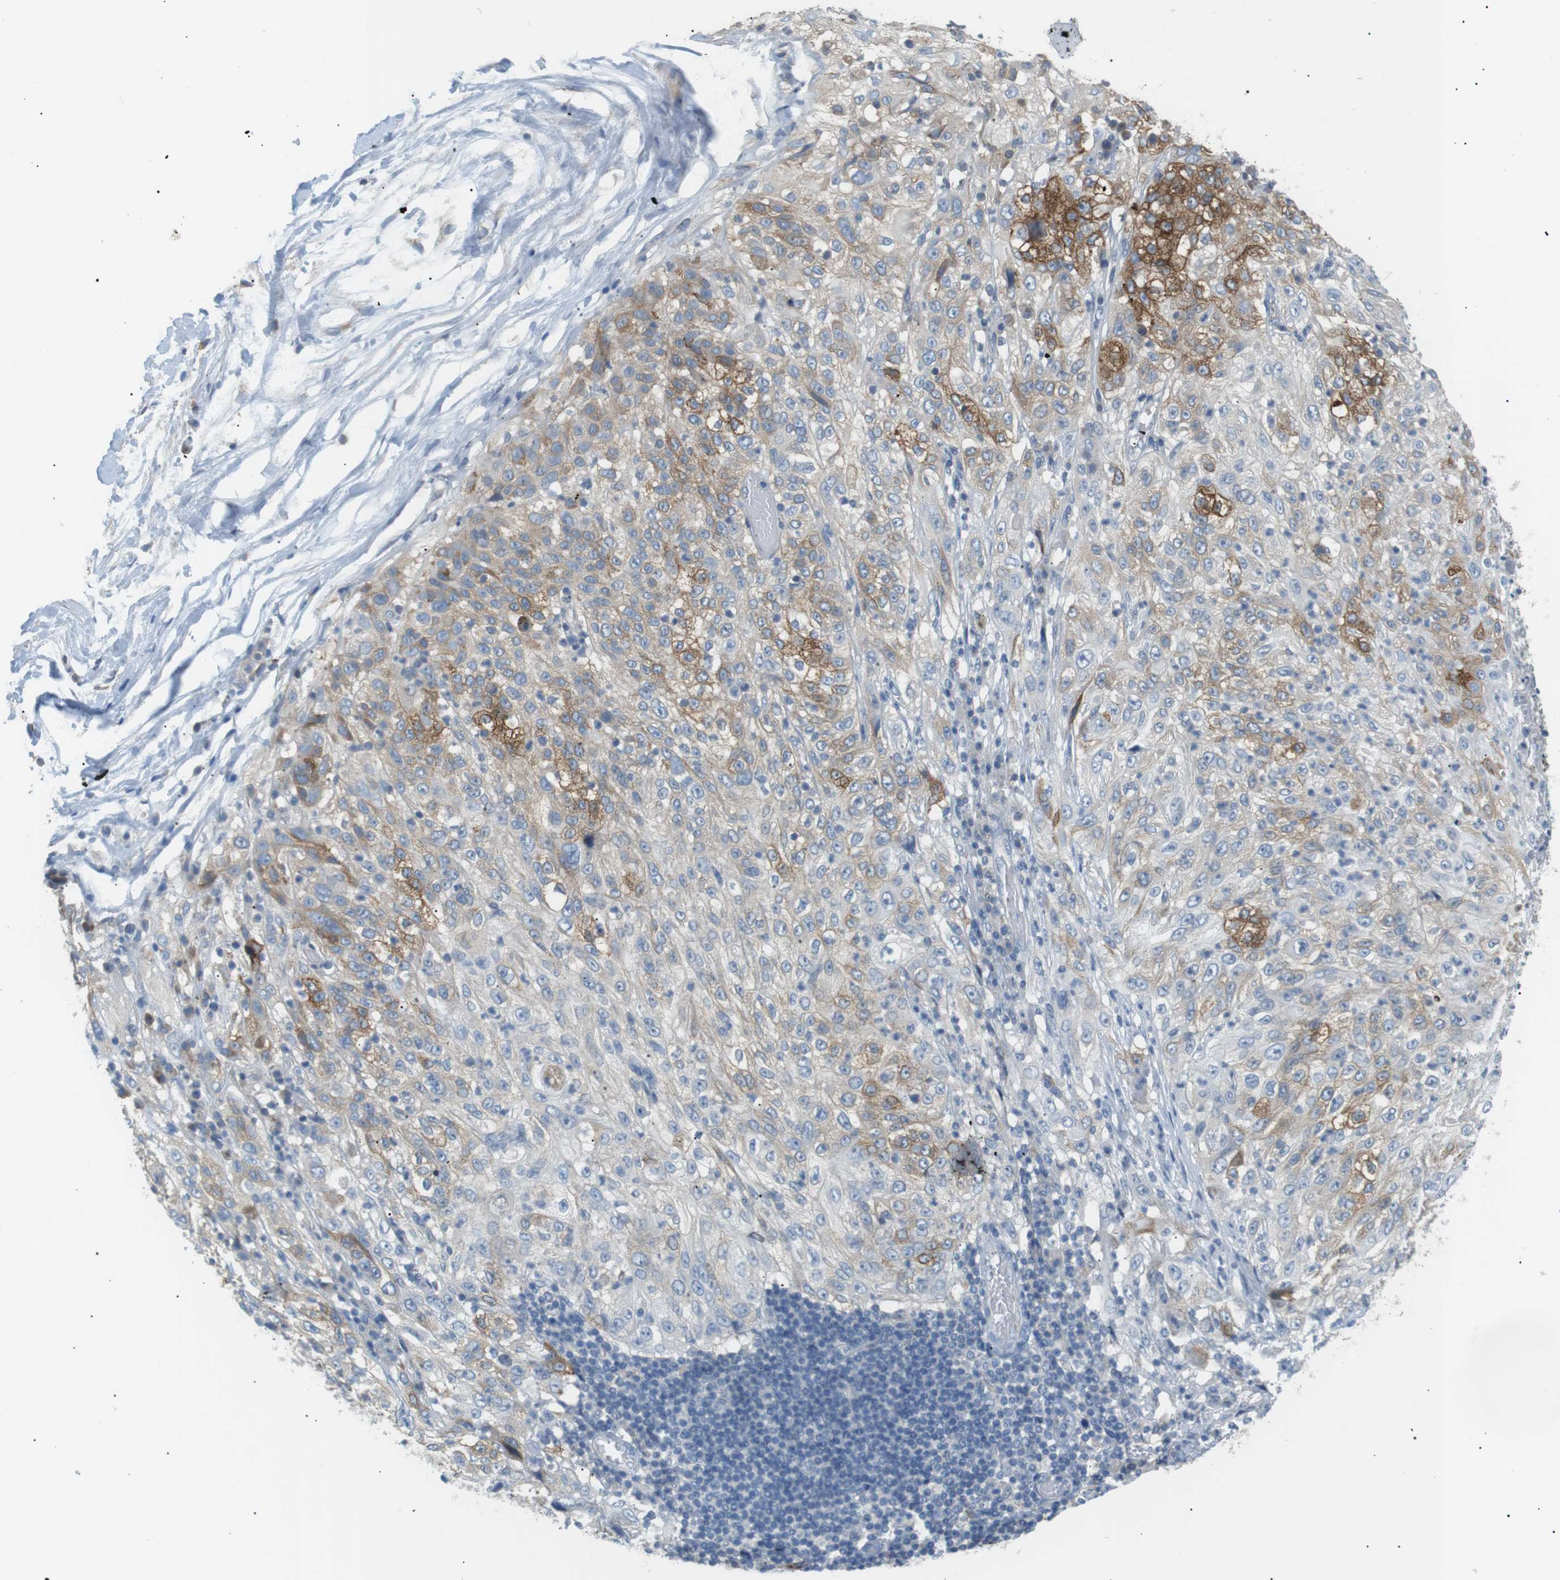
{"staining": {"intensity": "moderate", "quantity": "<25%", "location": "cytoplasmic/membranous"}, "tissue": "lung cancer", "cell_type": "Tumor cells", "image_type": "cancer", "snomed": [{"axis": "morphology", "description": "Inflammation, NOS"}, {"axis": "morphology", "description": "Squamous cell carcinoma, NOS"}, {"axis": "topography", "description": "Lymph node"}, {"axis": "topography", "description": "Soft tissue"}, {"axis": "topography", "description": "Lung"}], "caption": "A brown stain highlights moderate cytoplasmic/membranous positivity of a protein in human lung squamous cell carcinoma tumor cells. The staining was performed using DAB (3,3'-diaminobenzidine), with brown indicating positive protein expression. Nuclei are stained blue with hematoxylin.", "gene": "CDH26", "patient": {"sex": "male", "age": 66}}